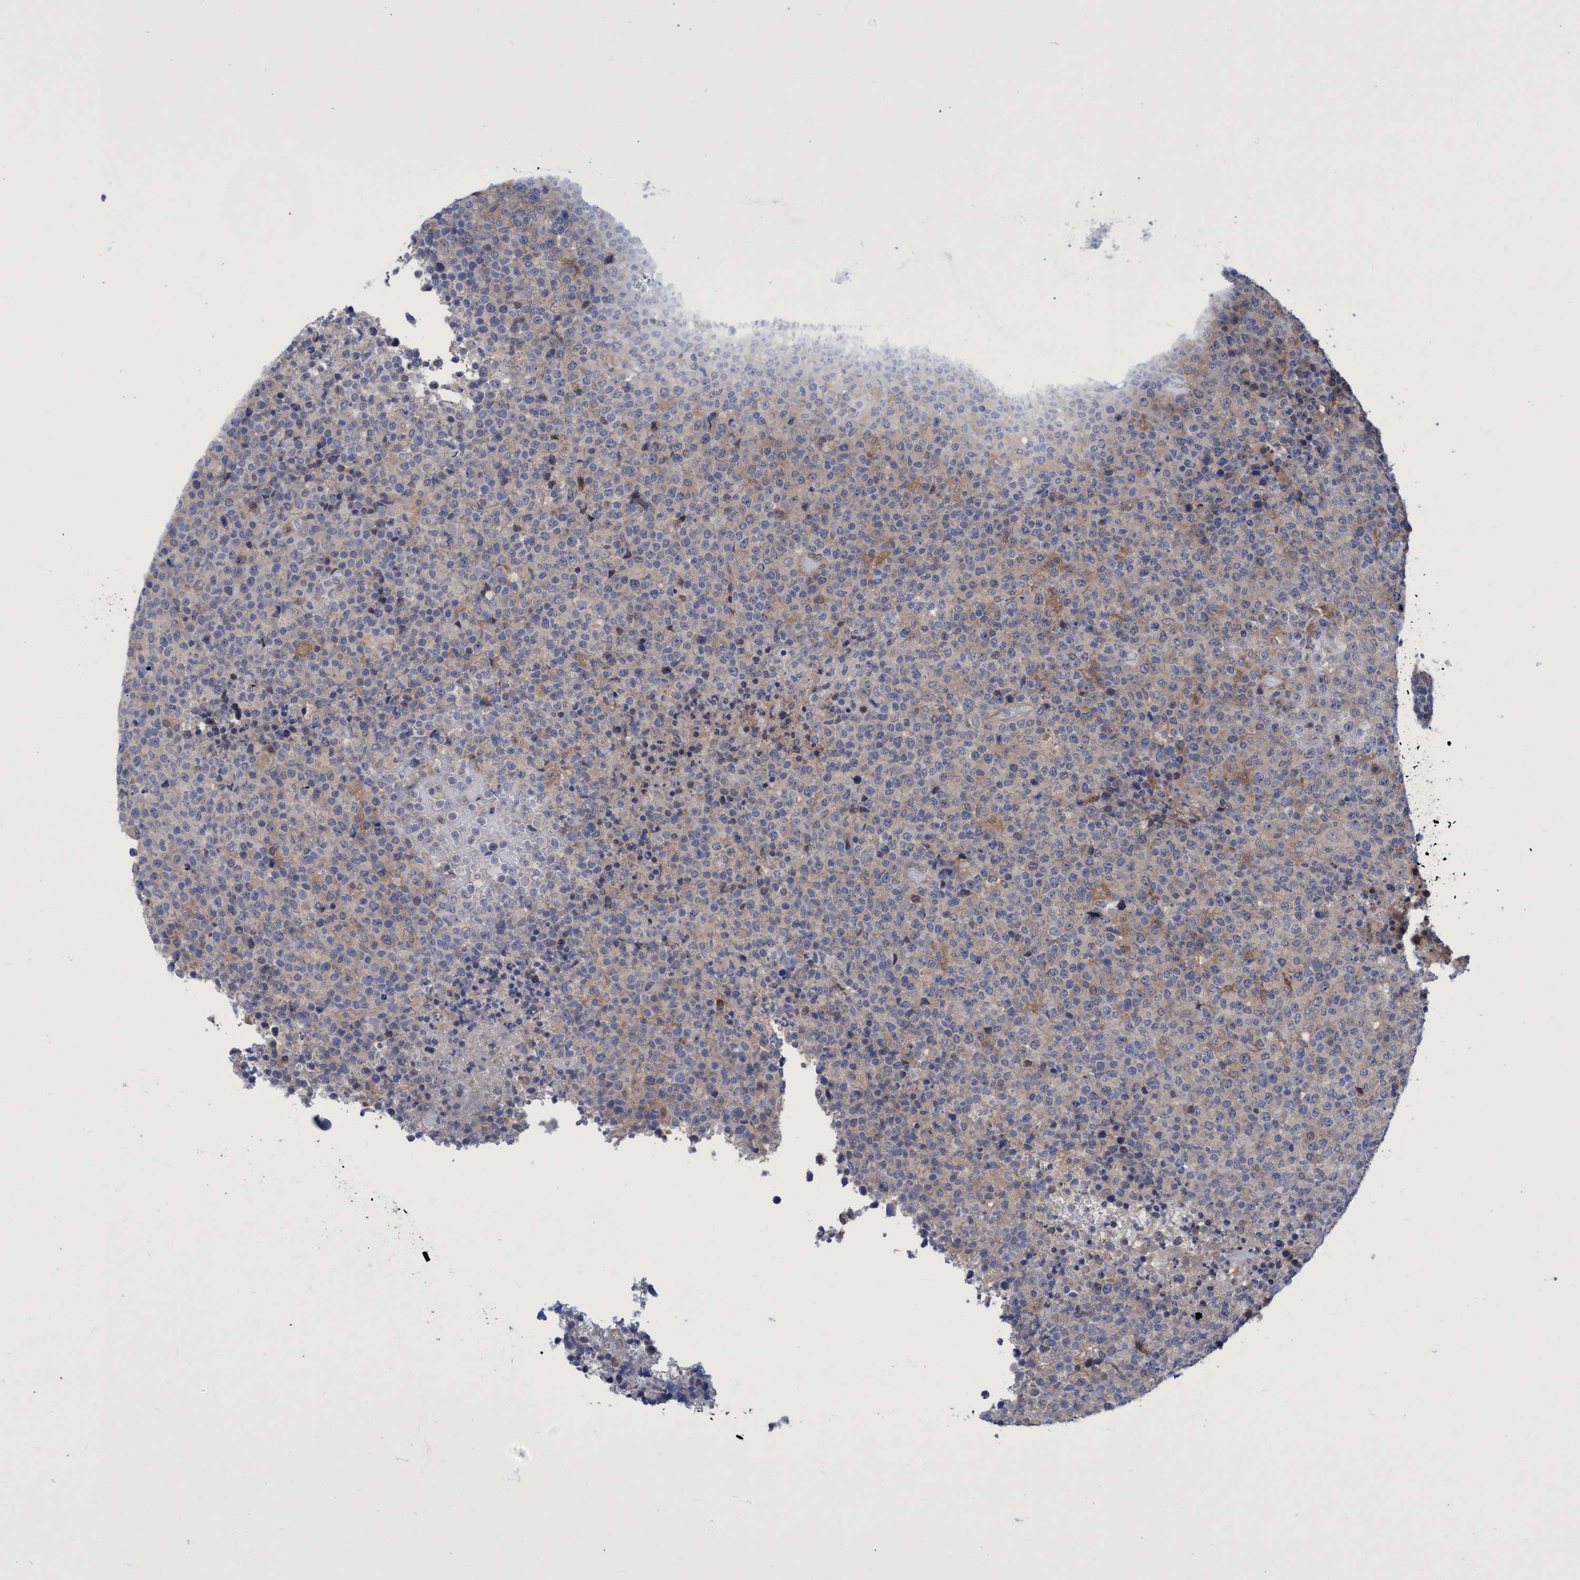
{"staining": {"intensity": "negative", "quantity": "none", "location": "none"}, "tissue": "lymphoma", "cell_type": "Tumor cells", "image_type": "cancer", "snomed": [{"axis": "morphology", "description": "Malignant lymphoma, non-Hodgkin's type, High grade"}, {"axis": "topography", "description": "Lymph node"}], "caption": "Histopathology image shows no significant protein staining in tumor cells of lymphoma. (DAB (3,3'-diaminobenzidine) IHC with hematoxylin counter stain).", "gene": "PNPO", "patient": {"sex": "male", "age": 13}}